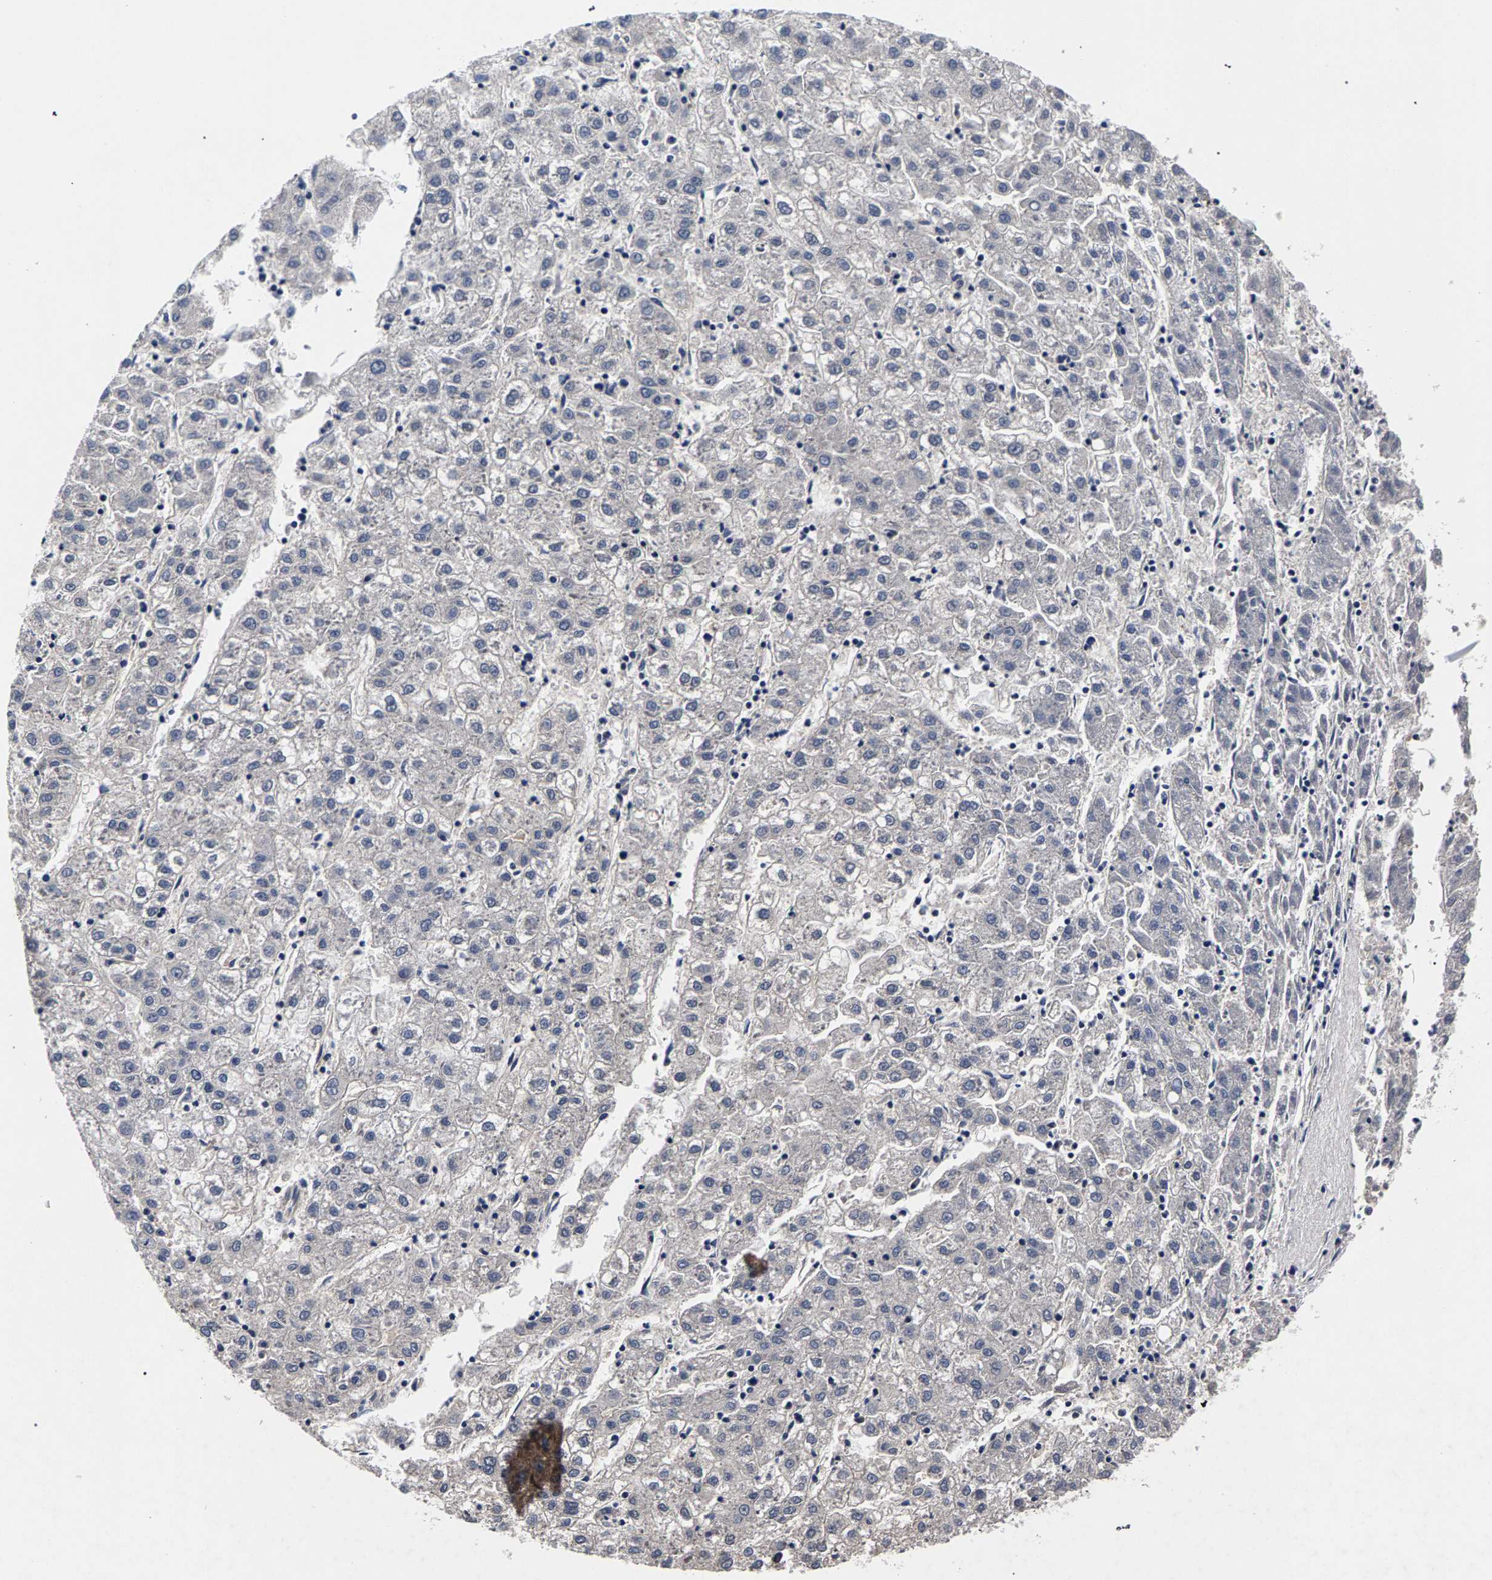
{"staining": {"intensity": "negative", "quantity": "none", "location": "none"}, "tissue": "liver cancer", "cell_type": "Tumor cells", "image_type": "cancer", "snomed": [{"axis": "morphology", "description": "Carcinoma, Hepatocellular, NOS"}, {"axis": "topography", "description": "Liver"}], "caption": "Tumor cells are negative for protein expression in human liver cancer (hepatocellular carcinoma).", "gene": "MARCHF7", "patient": {"sex": "male", "age": 72}}